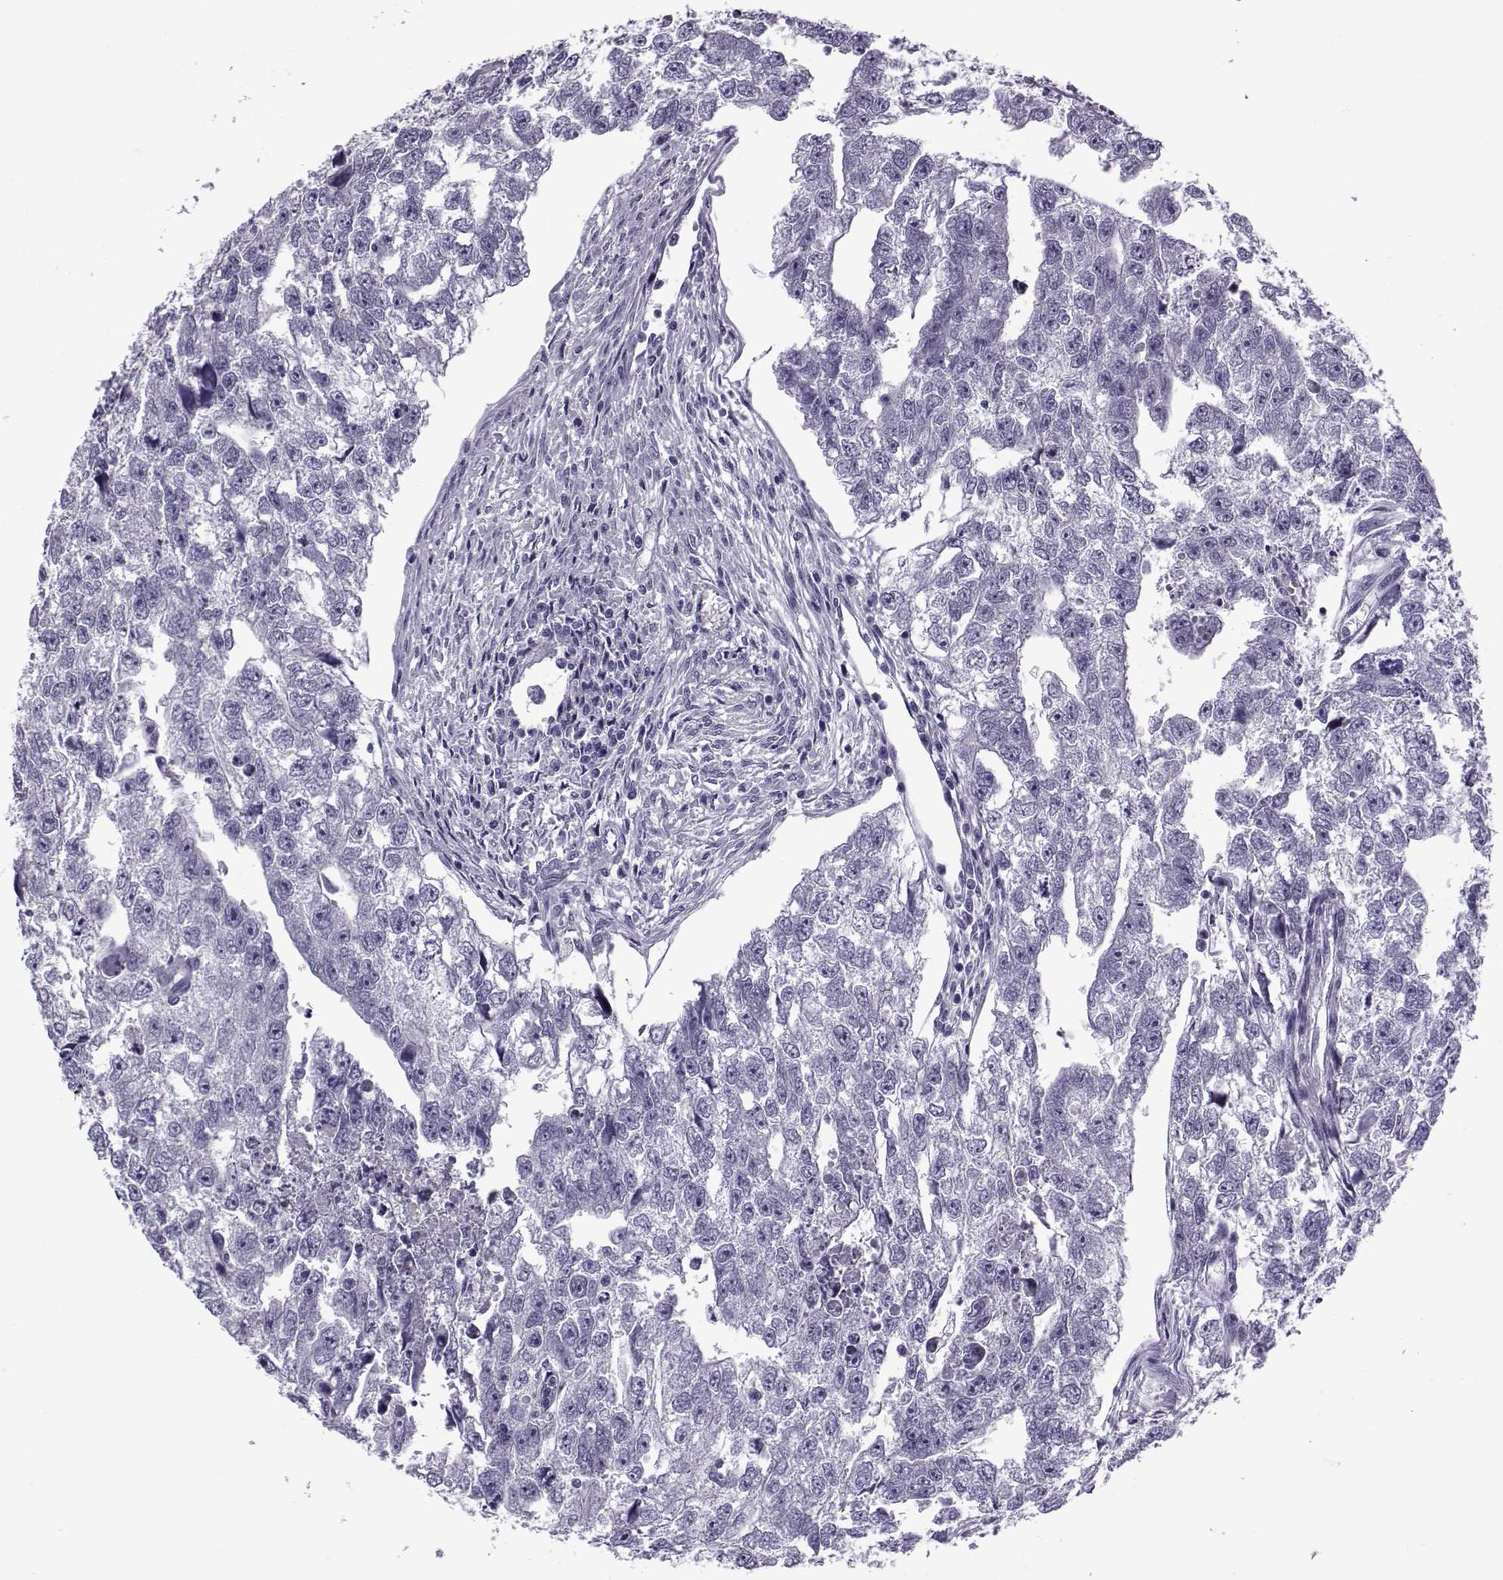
{"staining": {"intensity": "negative", "quantity": "none", "location": "none"}, "tissue": "testis cancer", "cell_type": "Tumor cells", "image_type": "cancer", "snomed": [{"axis": "morphology", "description": "Carcinoma, Embryonal, NOS"}, {"axis": "morphology", "description": "Teratoma, malignant, NOS"}, {"axis": "topography", "description": "Testis"}], "caption": "Immunohistochemistry of human testis malignant teratoma shows no expression in tumor cells.", "gene": "OIP5", "patient": {"sex": "male", "age": 44}}